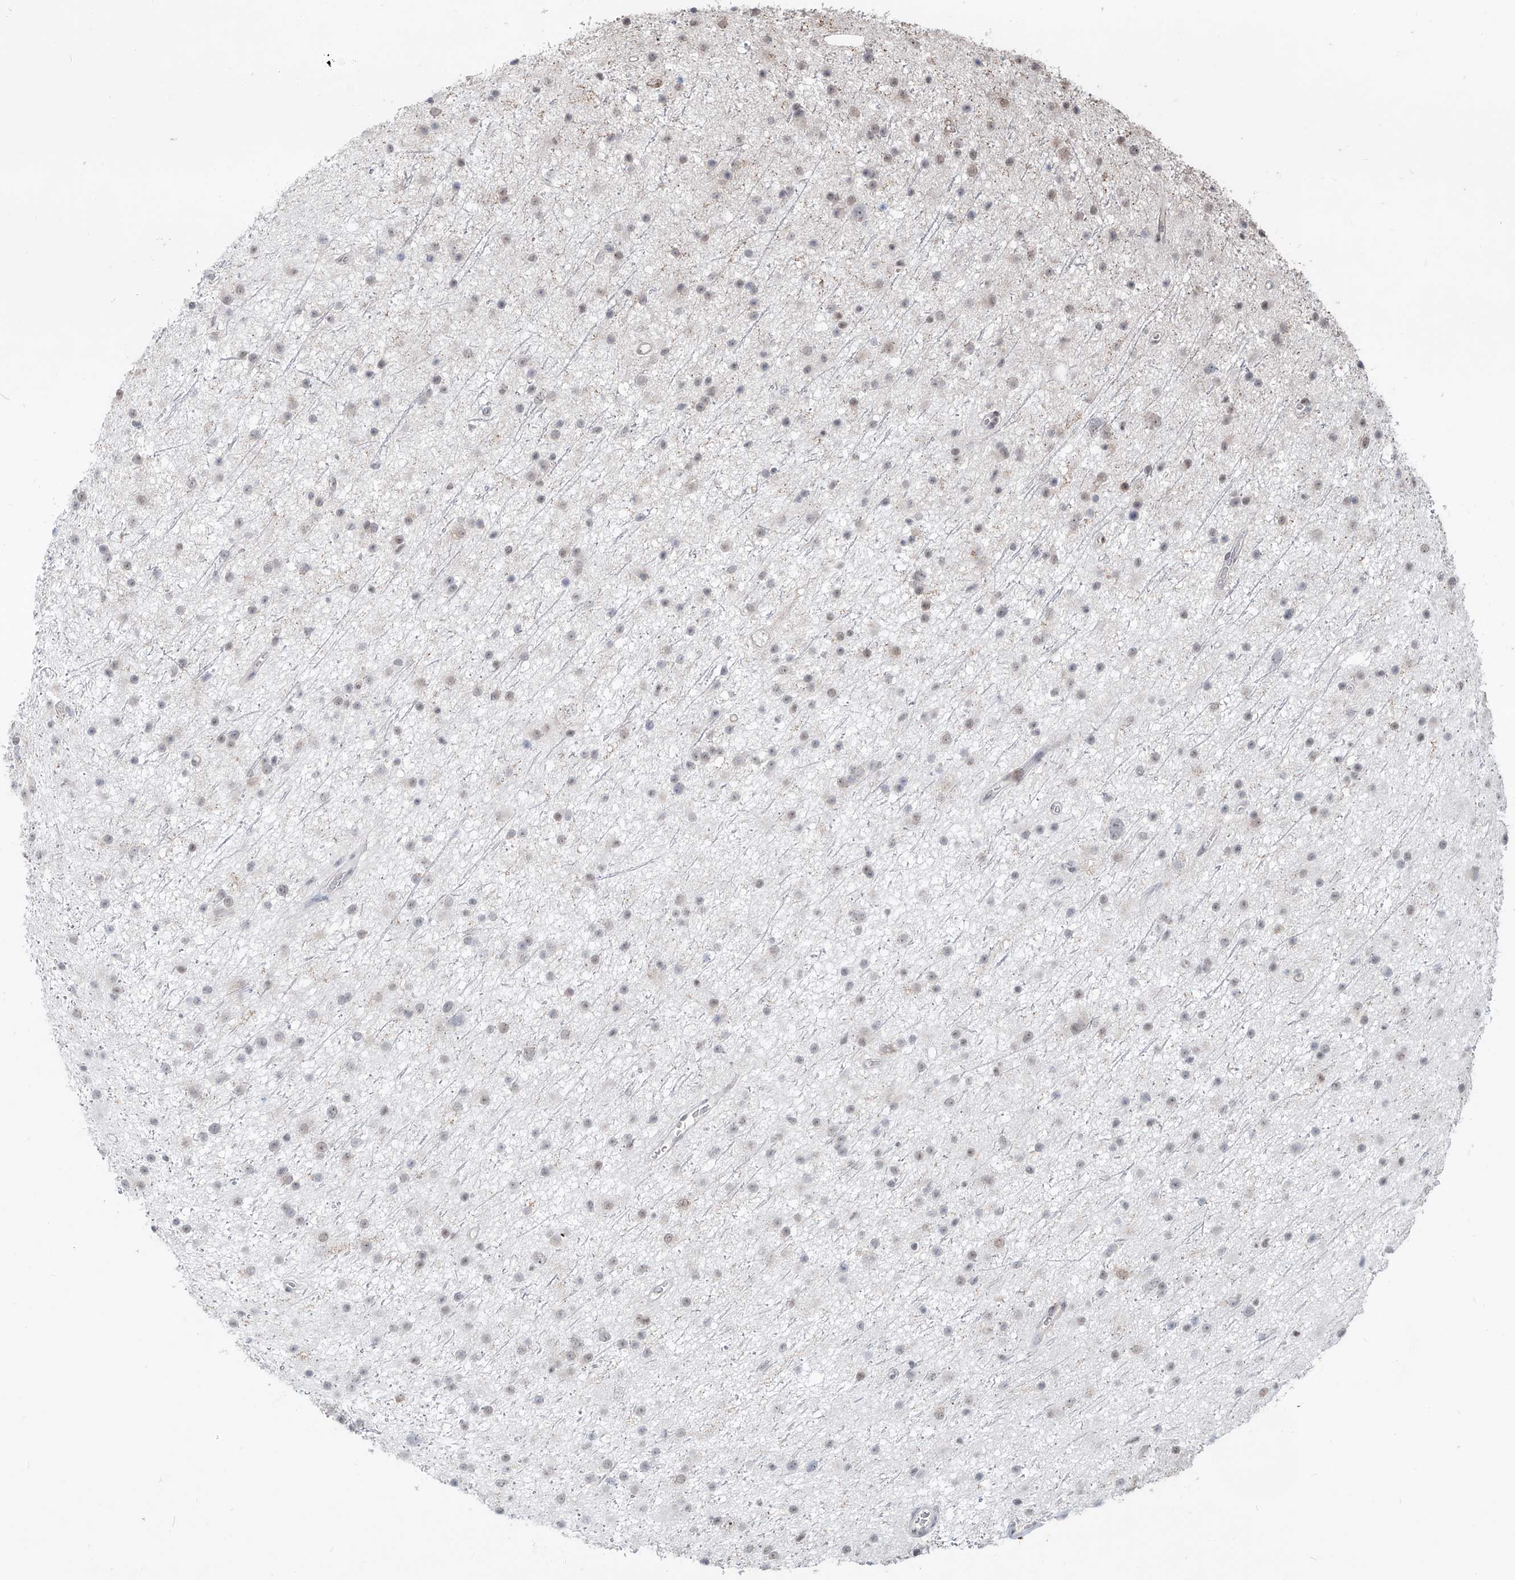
{"staining": {"intensity": "weak", "quantity": "25%-75%", "location": "nuclear"}, "tissue": "glioma", "cell_type": "Tumor cells", "image_type": "cancer", "snomed": [{"axis": "morphology", "description": "Glioma, malignant, Low grade"}, {"axis": "topography", "description": "Cerebral cortex"}], "caption": "Protein staining displays weak nuclear staining in about 25%-75% of tumor cells in malignant low-grade glioma. (Brightfield microscopy of DAB IHC at high magnification).", "gene": "ZBTB48", "patient": {"sex": "female", "age": 39}}